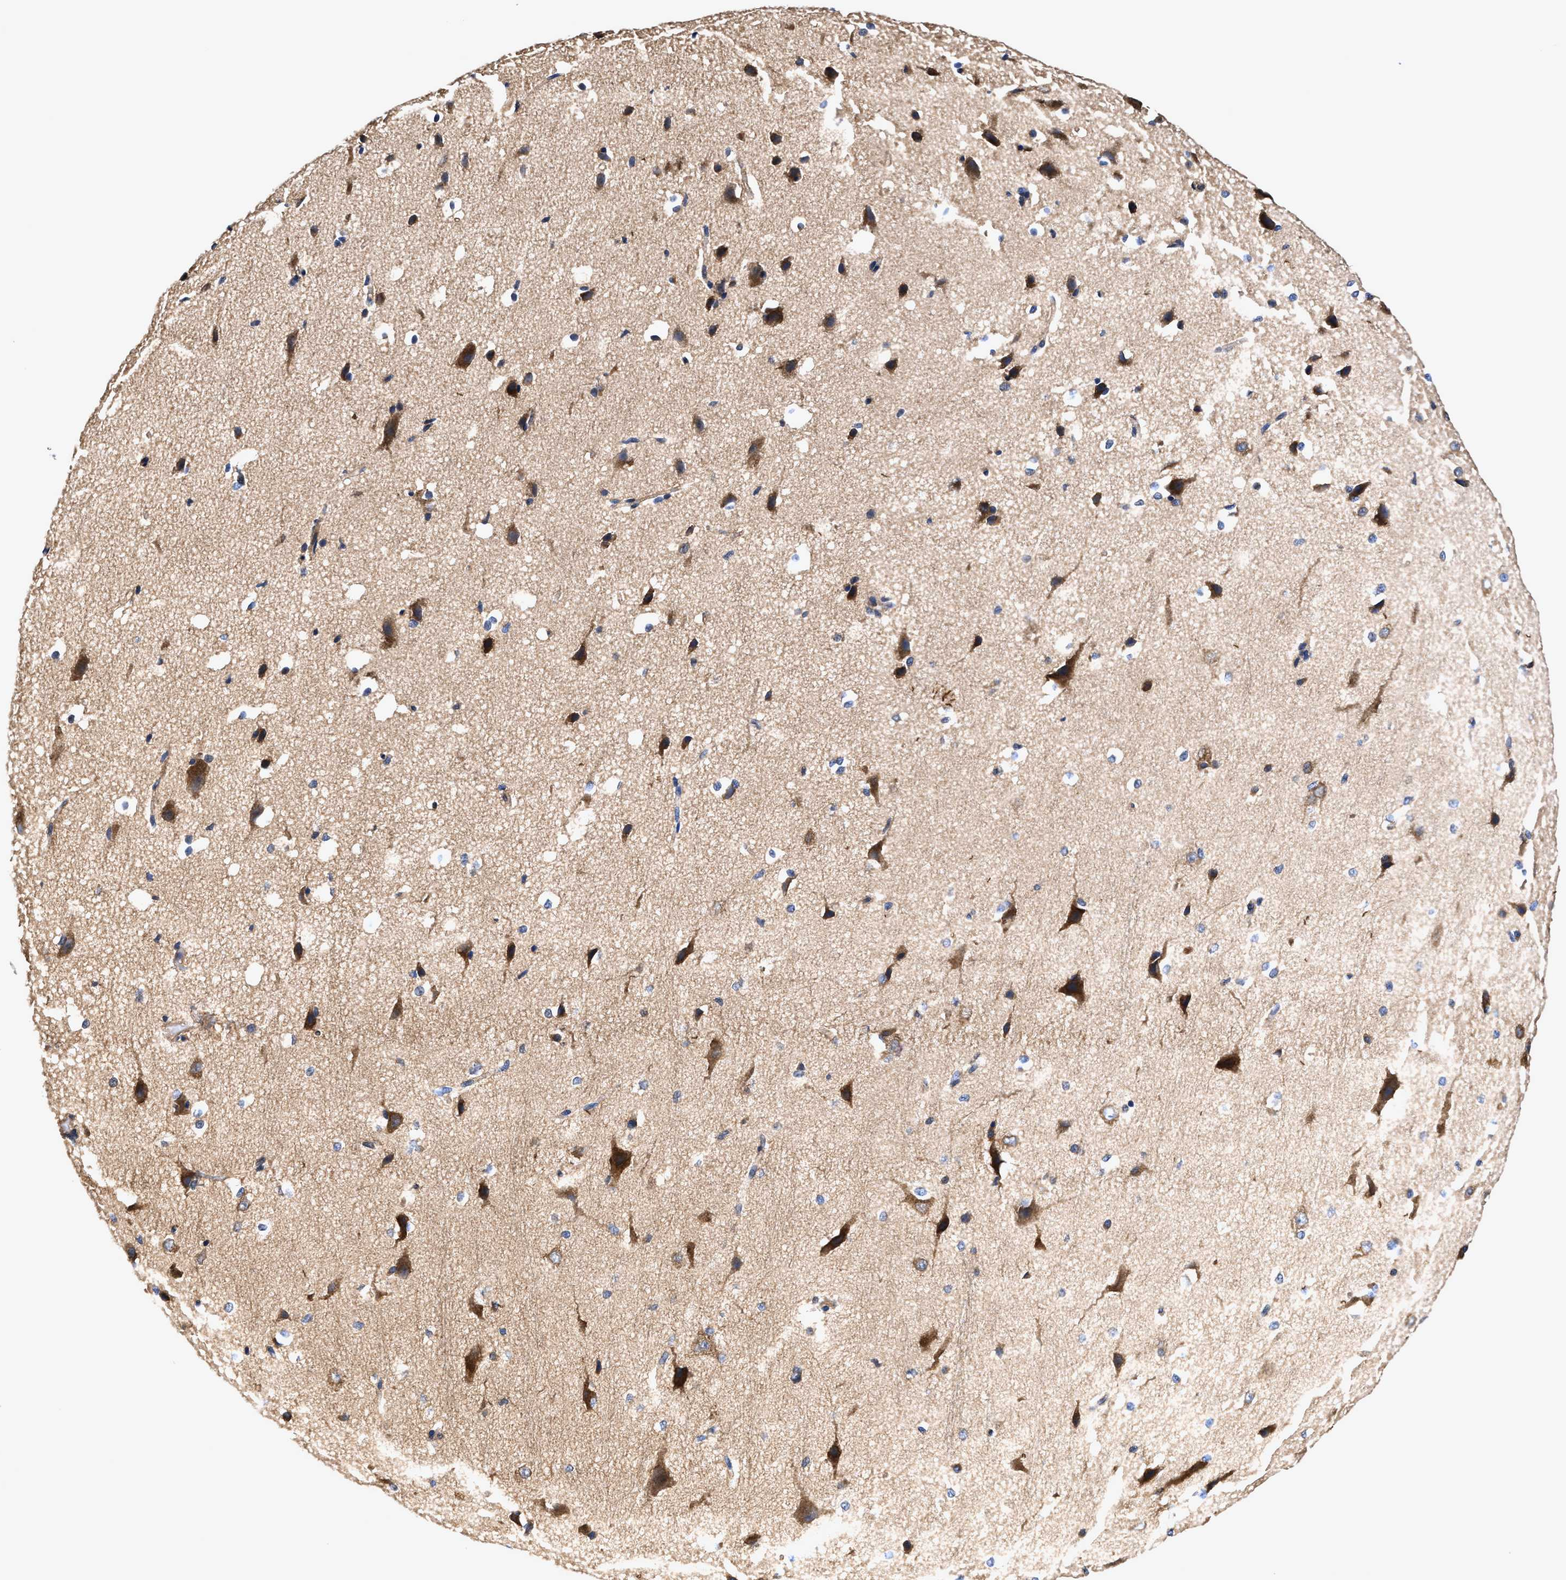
{"staining": {"intensity": "weak", "quantity": ">75%", "location": "cytoplasmic/membranous"}, "tissue": "cerebral cortex", "cell_type": "Endothelial cells", "image_type": "normal", "snomed": [{"axis": "morphology", "description": "Normal tissue, NOS"}, {"axis": "morphology", "description": "Developmental malformation"}, {"axis": "topography", "description": "Cerebral cortex"}], "caption": "Immunohistochemical staining of normal cerebral cortex exhibits weak cytoplasmic/membranous protein staining in about >75% of endothelial cells. Using DAB (brown) and hematoxylin (blue) stains, captured at high magnification using brightfield microscopy.", "gene": "EFNA4", "patient": {"sex": "female", "age": 30}}